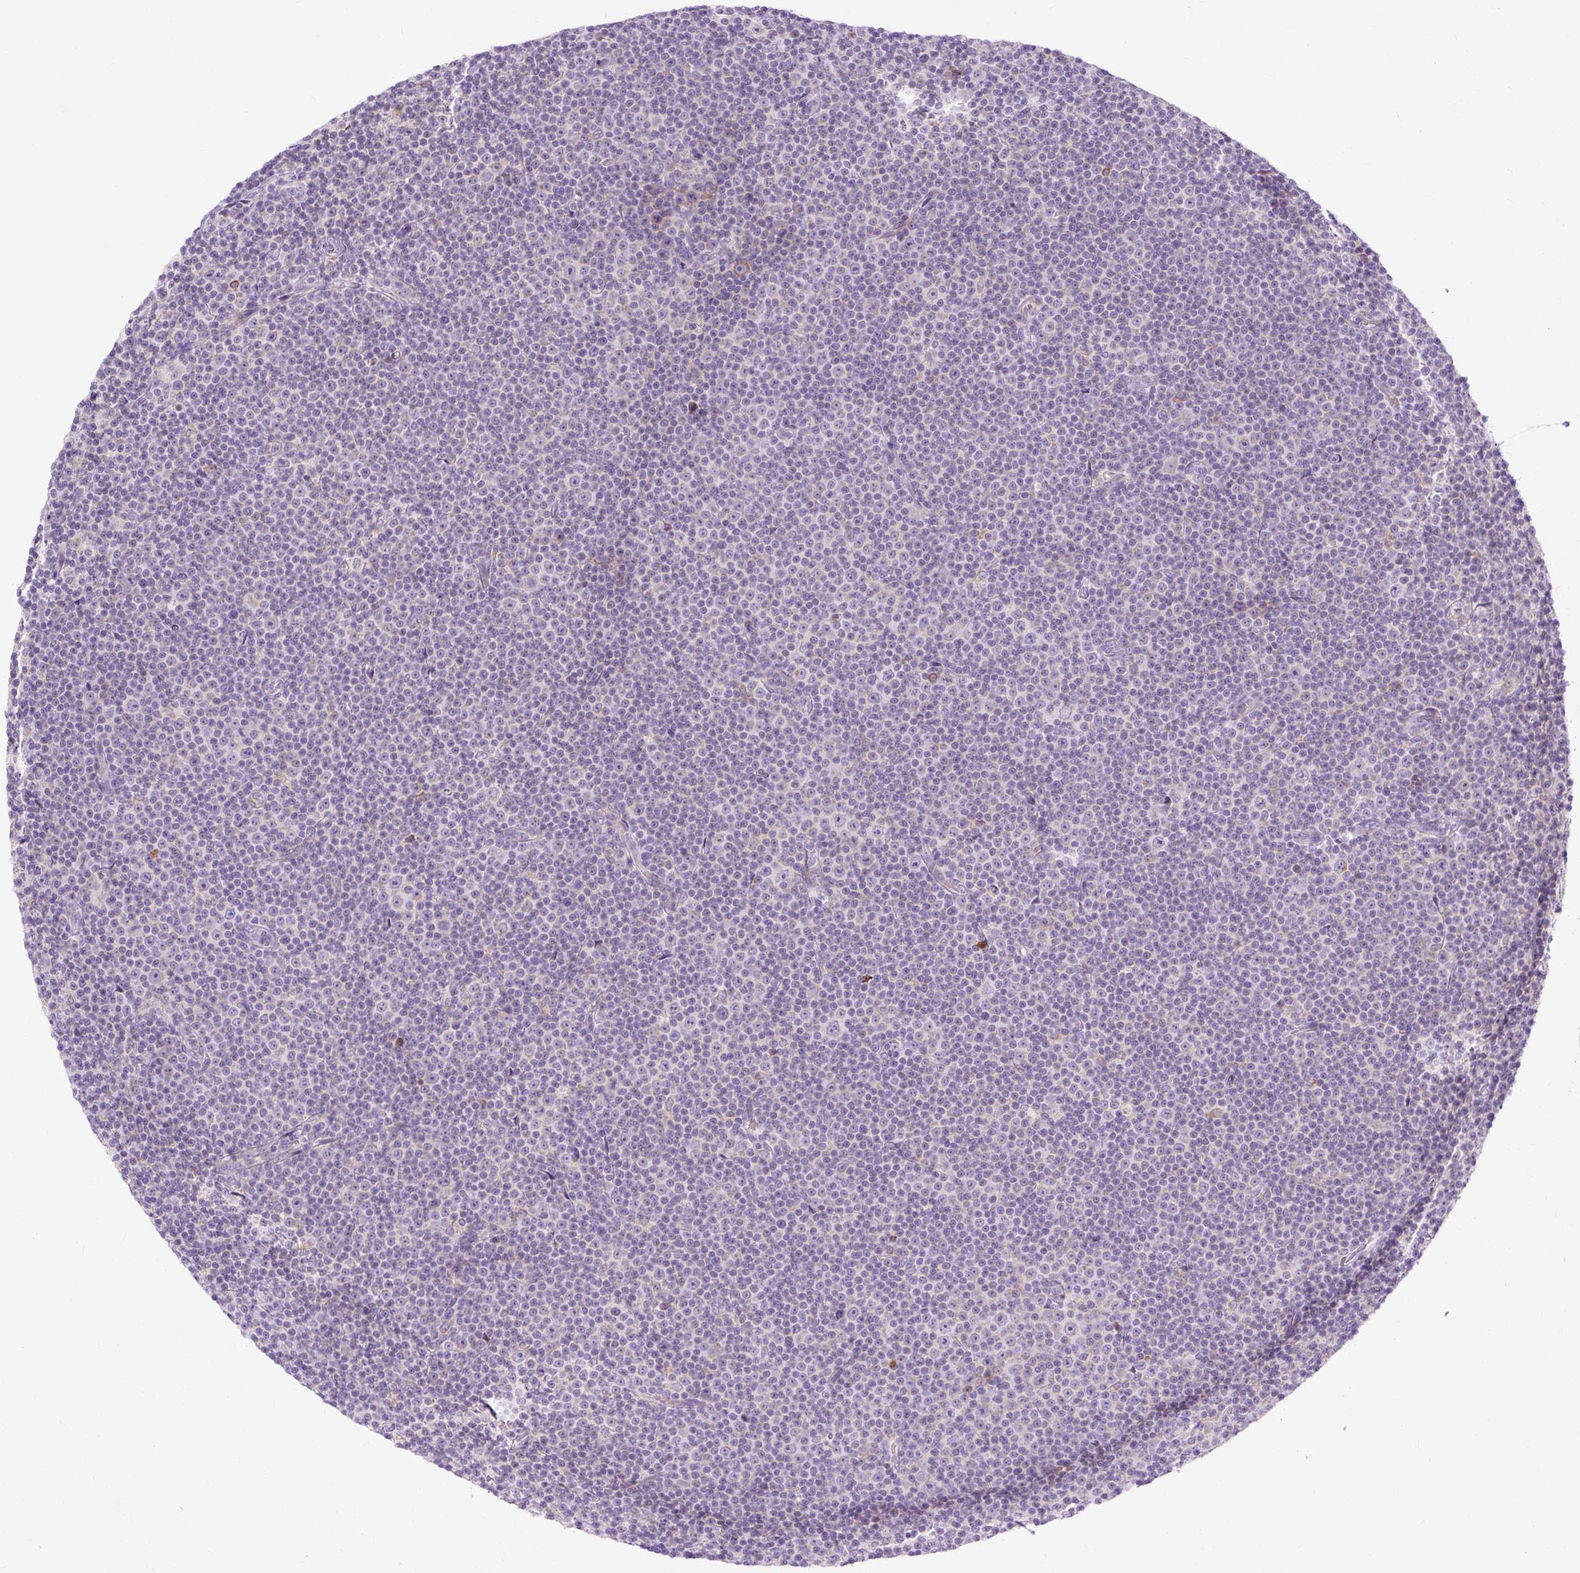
{"staining": {"intensity": "negative", "quantity": "none", "location": "none"}, "tissue": "lymphoma", "cell_type": "Tumor cells", "image_type": "cancer", "snomed": [{"axis": "morphology", "description": "Malignant lymphoma, non-Hodgkin's type, Low grade"}, {"axis": "topography", "description": "Lymph node"}], "caption": "Immunohistochemical staining of human lymphoma demonstrates no significant positivity in tumor cells.", "gene": "FMC1", "patient": {"sex": "female", "age": 67}}